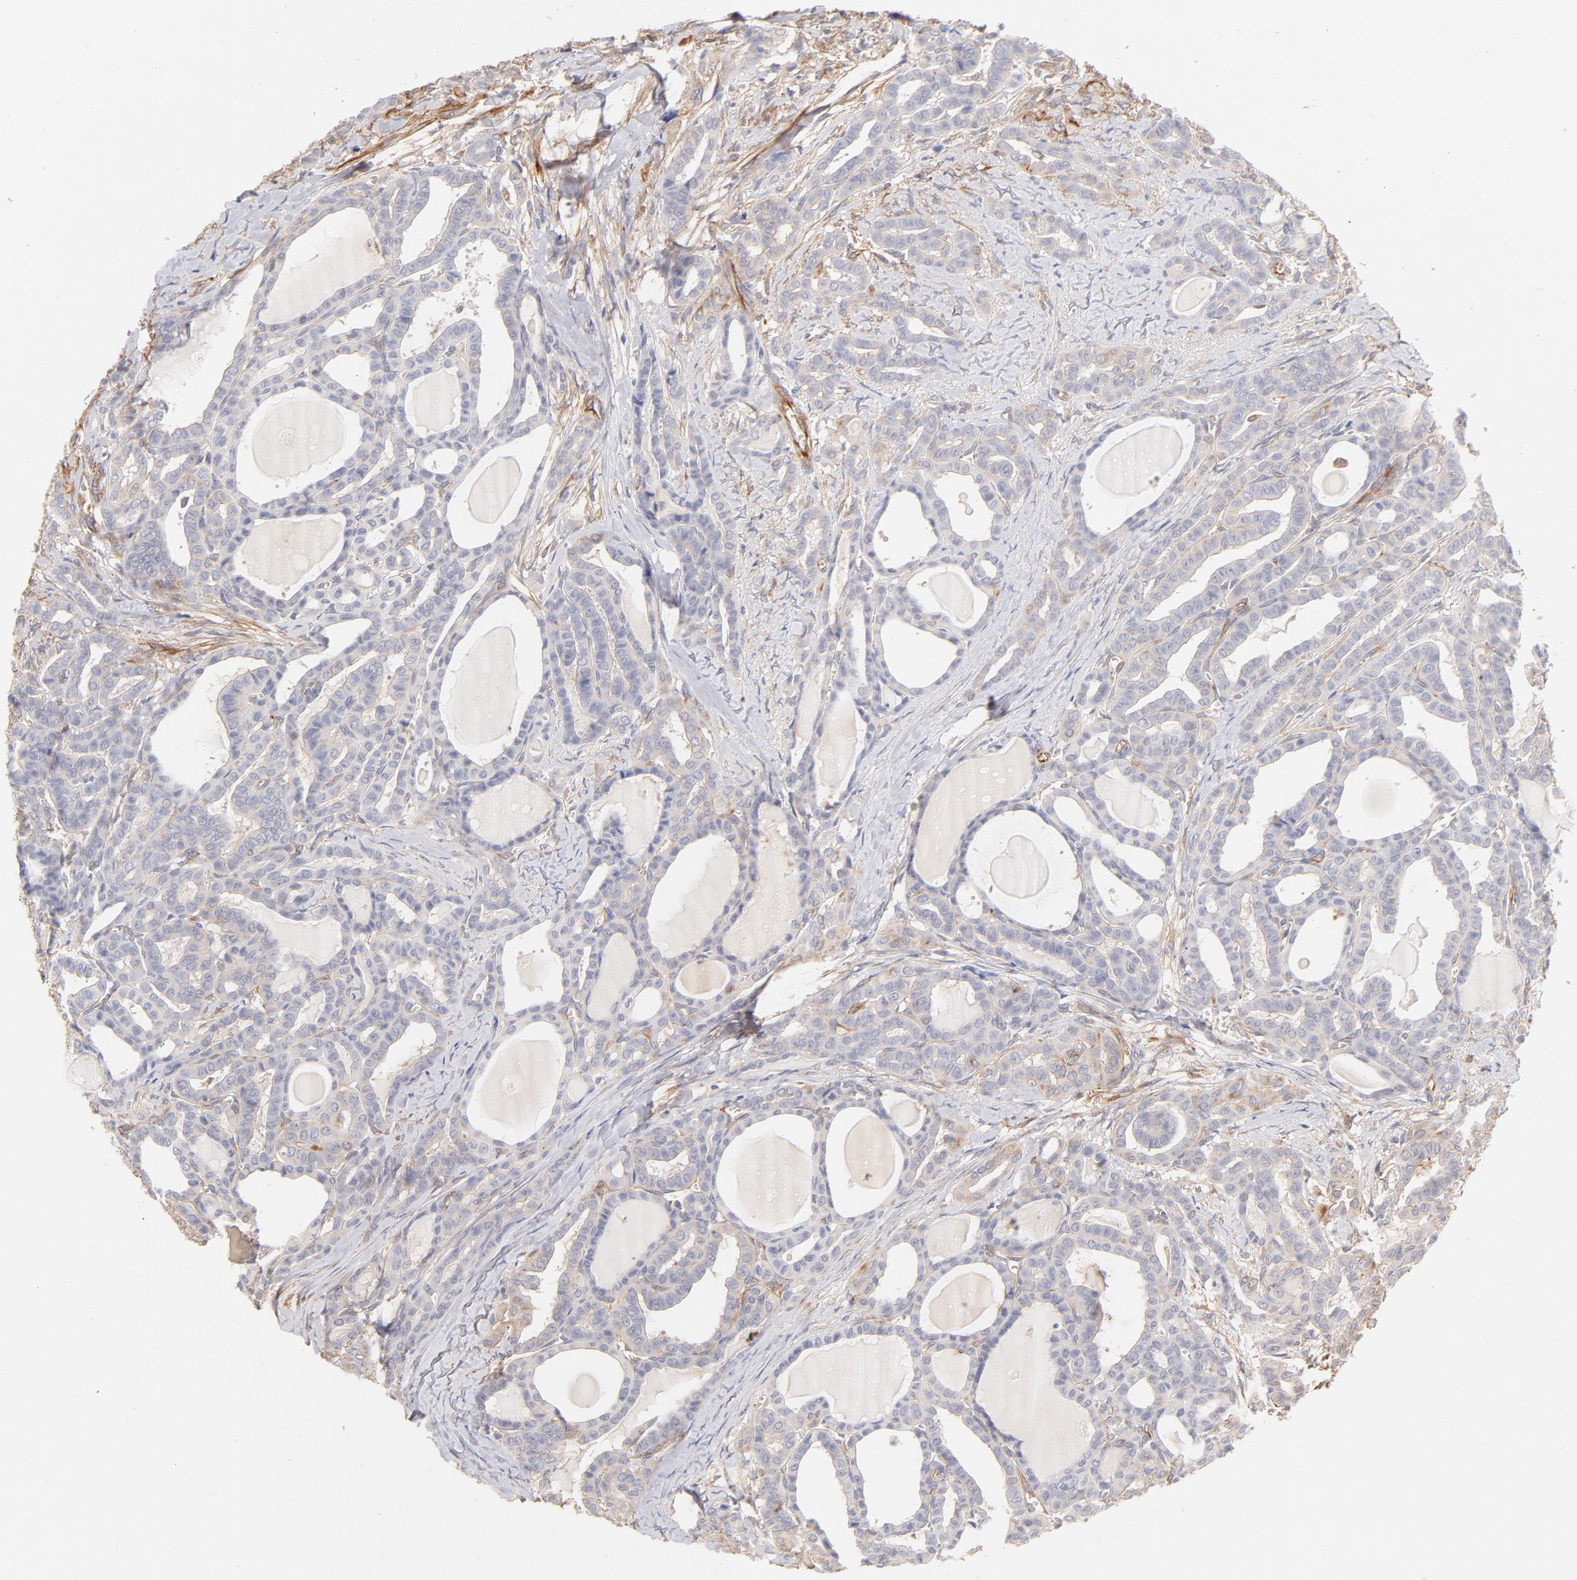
{"staining": {"intensity": "negative", "quantity": "none", "location": "none"}, "tissue": "thyroid cancer", "cell_type": "Tumor cells", "image_type": "cancer", "snomed": [{"axis": "morphology", "description": "Carcinoma, NOS"}, {"axis": "topography", "description": "Thyroid gland"}], "caption": "This is an IHC photomicrograph of carcinoma (thyroid). There is no staining in tumor cells.", "gene": "LDLRAP1", "patient": {"sex": "female", "age": 91}}